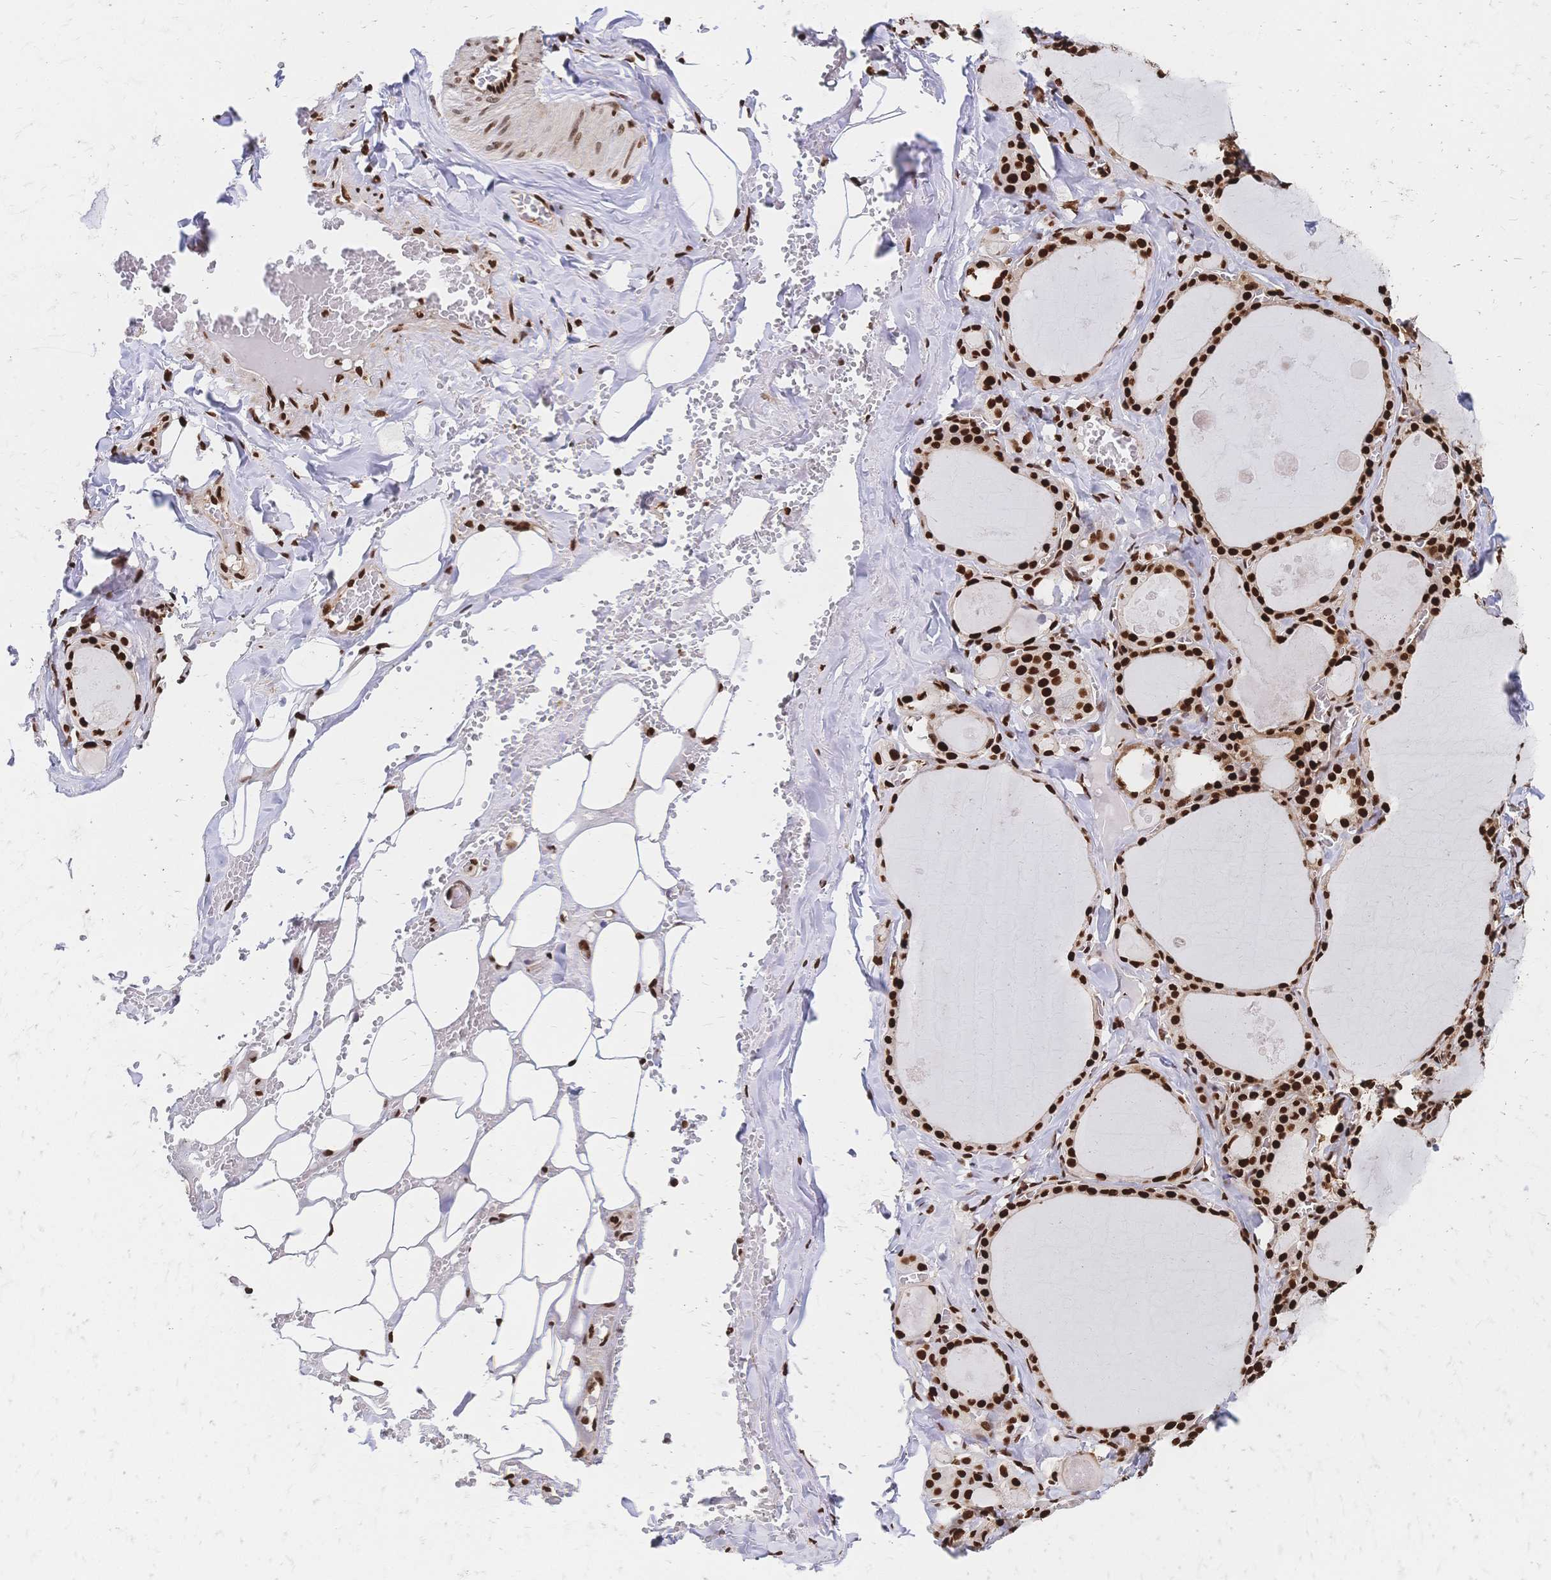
{"staining": {"intensity": "strong", "quantity": ">75%", "location": "nuclear"}, "tissue": "thyroid gland", "cell_type": "Glandular cells", "image_type": "normal", "snomed": [{"axis": "morphology", "description": "Normal tissue, NOS"}, {"axis": "topography", "description": "Thyroid gland"}], "caption": "Immunohistochemical staining of unremarkable human thyroid gland reveals >75% levels of strong nuclear protein expression in approximately >75% of glandular cells. The staining was performed using DAB to visualize the protein expression in brown, while the nuclei were stained in blue with hematoxylin (Magnification: 20x).", "gene": "HDGF", "patient": {"sex": "male", "age": 56}}